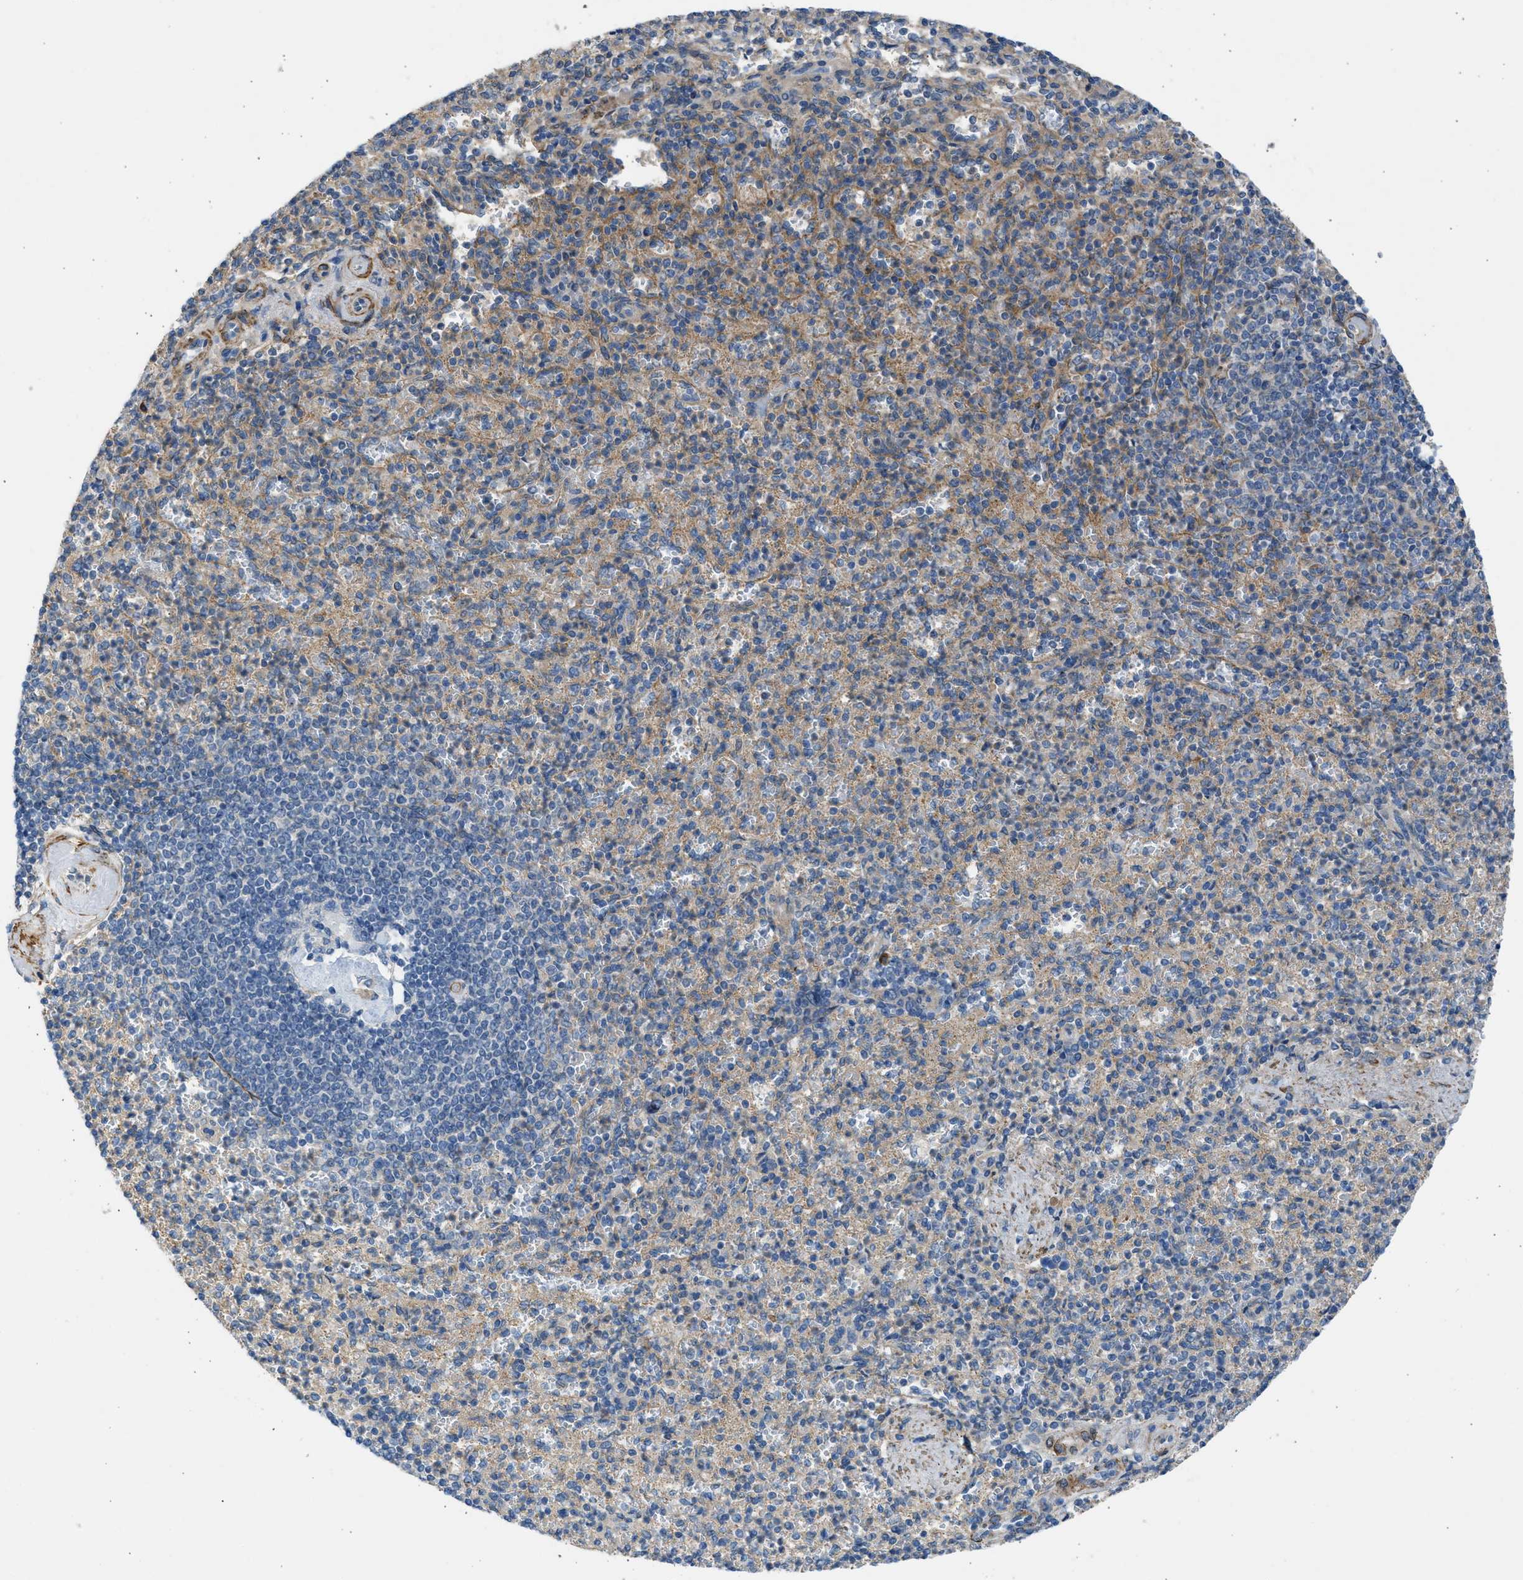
{"staining": {"intensity": "weak", "quantity": "25%-75%", "location": "cytoplasmic/membranous"}, "tissue": "spleen", "cell_type": "Cells in red pulp", "image_type": "normal", "snomed": [{"axis": "morphology", "description": "Normal tissue, NOS"}, {"axis": "topography", "description": "Spleen"}], "caption": "Immunohistochemistry of benign spleen shows low levels of weak cytoplasmic/membranous expression in about 25%-75% of cells in red pulp.", "gene": "PCNX3", "patient": {"sex": "female", "age": 74}}